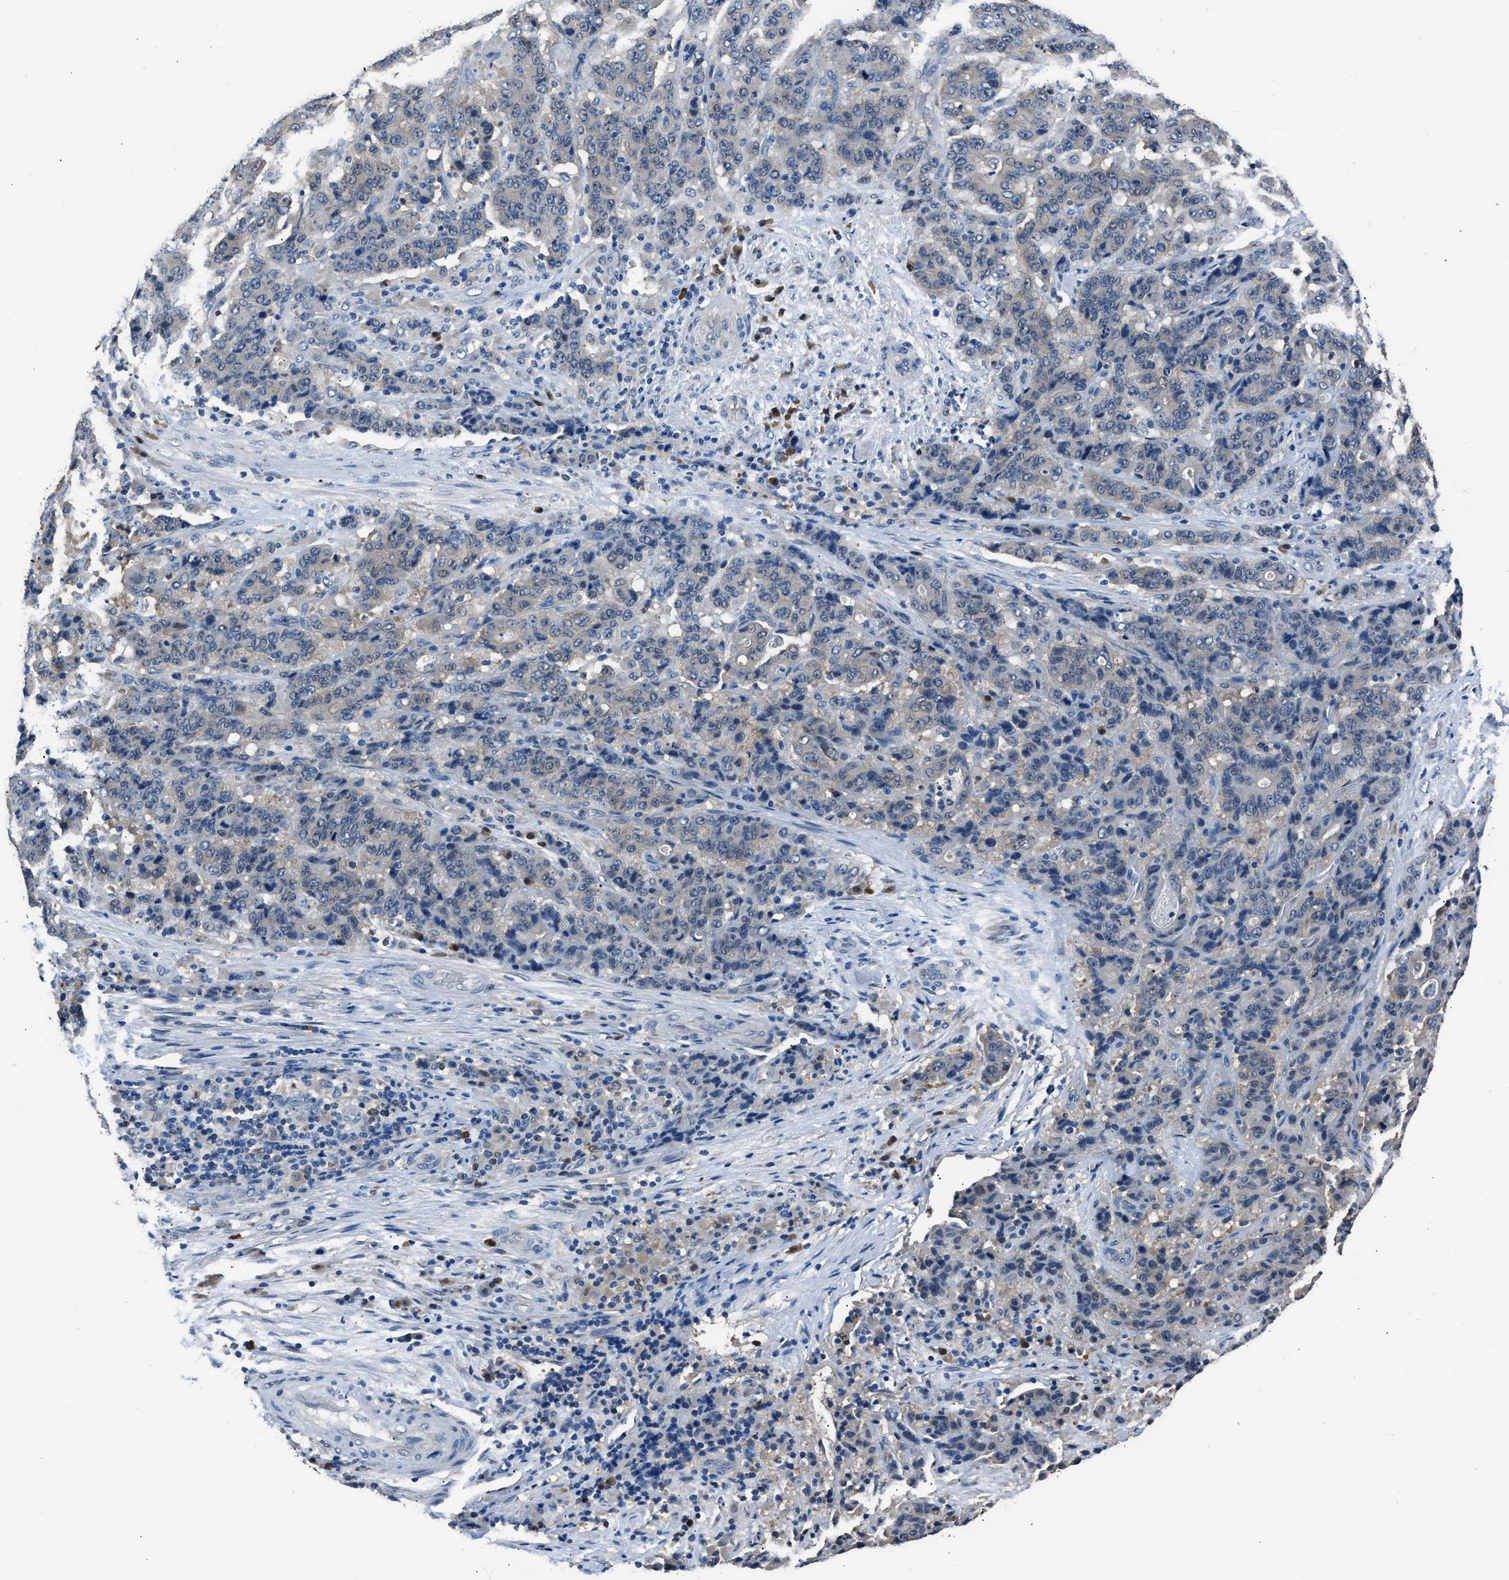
{"staining": {"intensity": "moderate", "quantity": "<25%", "location": "cytoplasmic/membranous"}, "tissue": "stomach cancer", "cell_type": "Tumor cells", "image_type": "cancer", "snomed": [{"axis": "morphology", "description": "Adenocarcinoma, NOS"}, {"axis": "topography", "description": "Stomach"}], "caption": "Immunohistochemical staining of stomach adenocarcinoma demonstrates low levels of moderate cytoplasmic/membranous protein staining in approximately <25% of tumor cells.", "gene": "GSTP1", "patient": {"sex": "female", "age": 73}}